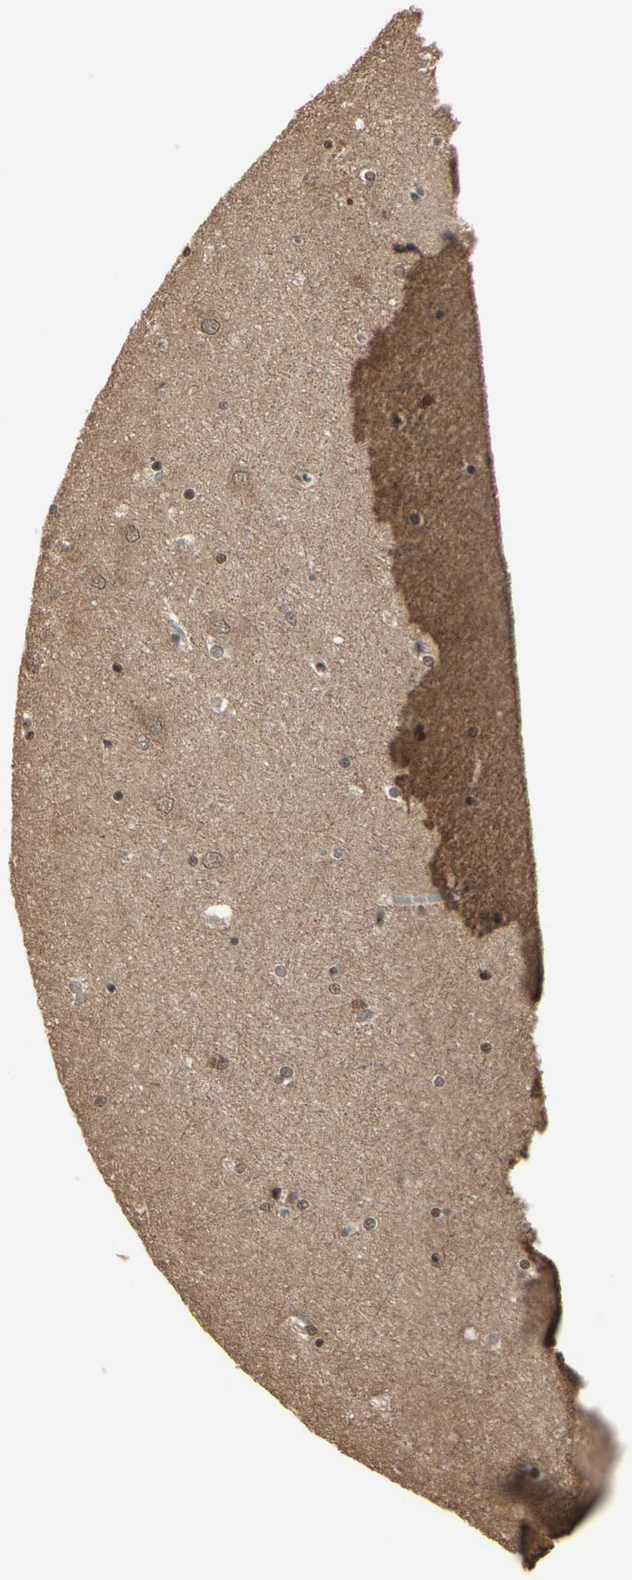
{"staining": {"intensity": "moderate", "quantity": "25%-75%", "location": "nuclear"}, "tissue": "hippocampus", "cell_type": "Glial cells", "image_type": "normal", "snomed": [{"axis": "morphology", "description": "Normal tissue, NOS"}, {"axis": "topography", "description": "Hippocampus"}], "caption": "DAB (3,3'-diaminobenzidine) immunohistochemical staining of benign human hippocampus displays moderate nuclear protein expression in approximately 25%-75% of glial cells.", "gene": "HSF1", "patient": {"sex": "female", "age": 54}}